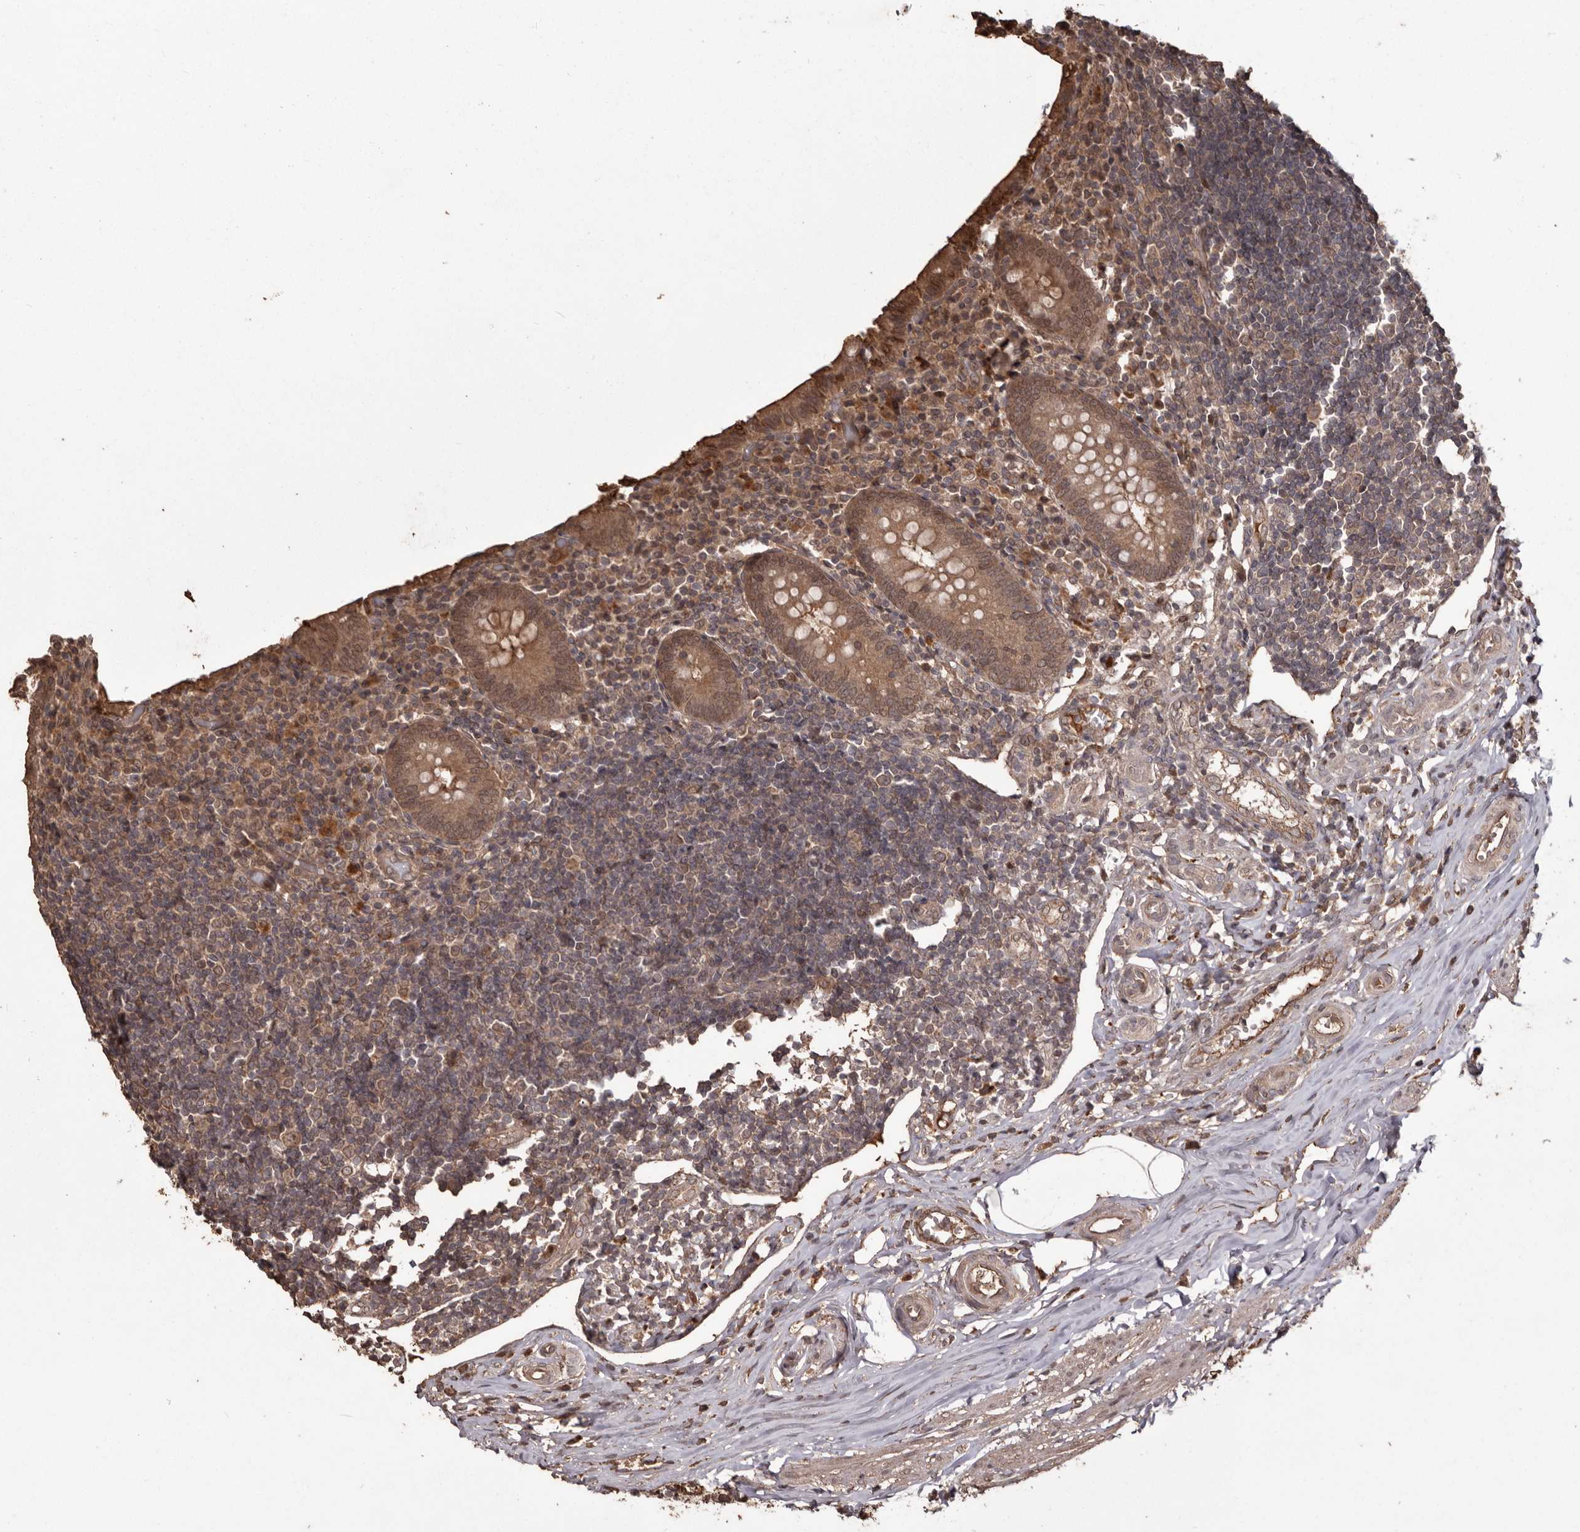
{"staining": {"intensity": "moderate", "quantity": ">75%", "location": "cytoplasmic/membranous,nuclear"}, "tissue": "appendix", "cell_type": "Glandular cells", "image_type": "normal", "snomed": [{"axis": "morphology", "description": "Normal tissue, NOS"}, {"axis": "topography", "description": "Appendix"}], "caption": "Approximately >75% of glandular cells in benign human appendix reveal moderate cytoplasmic/membranous,nuclear protein expression as visualized by brown immunohistochemical staining.", "gene": "NUP43", "patient": {"sex": "female", "age": 17}}